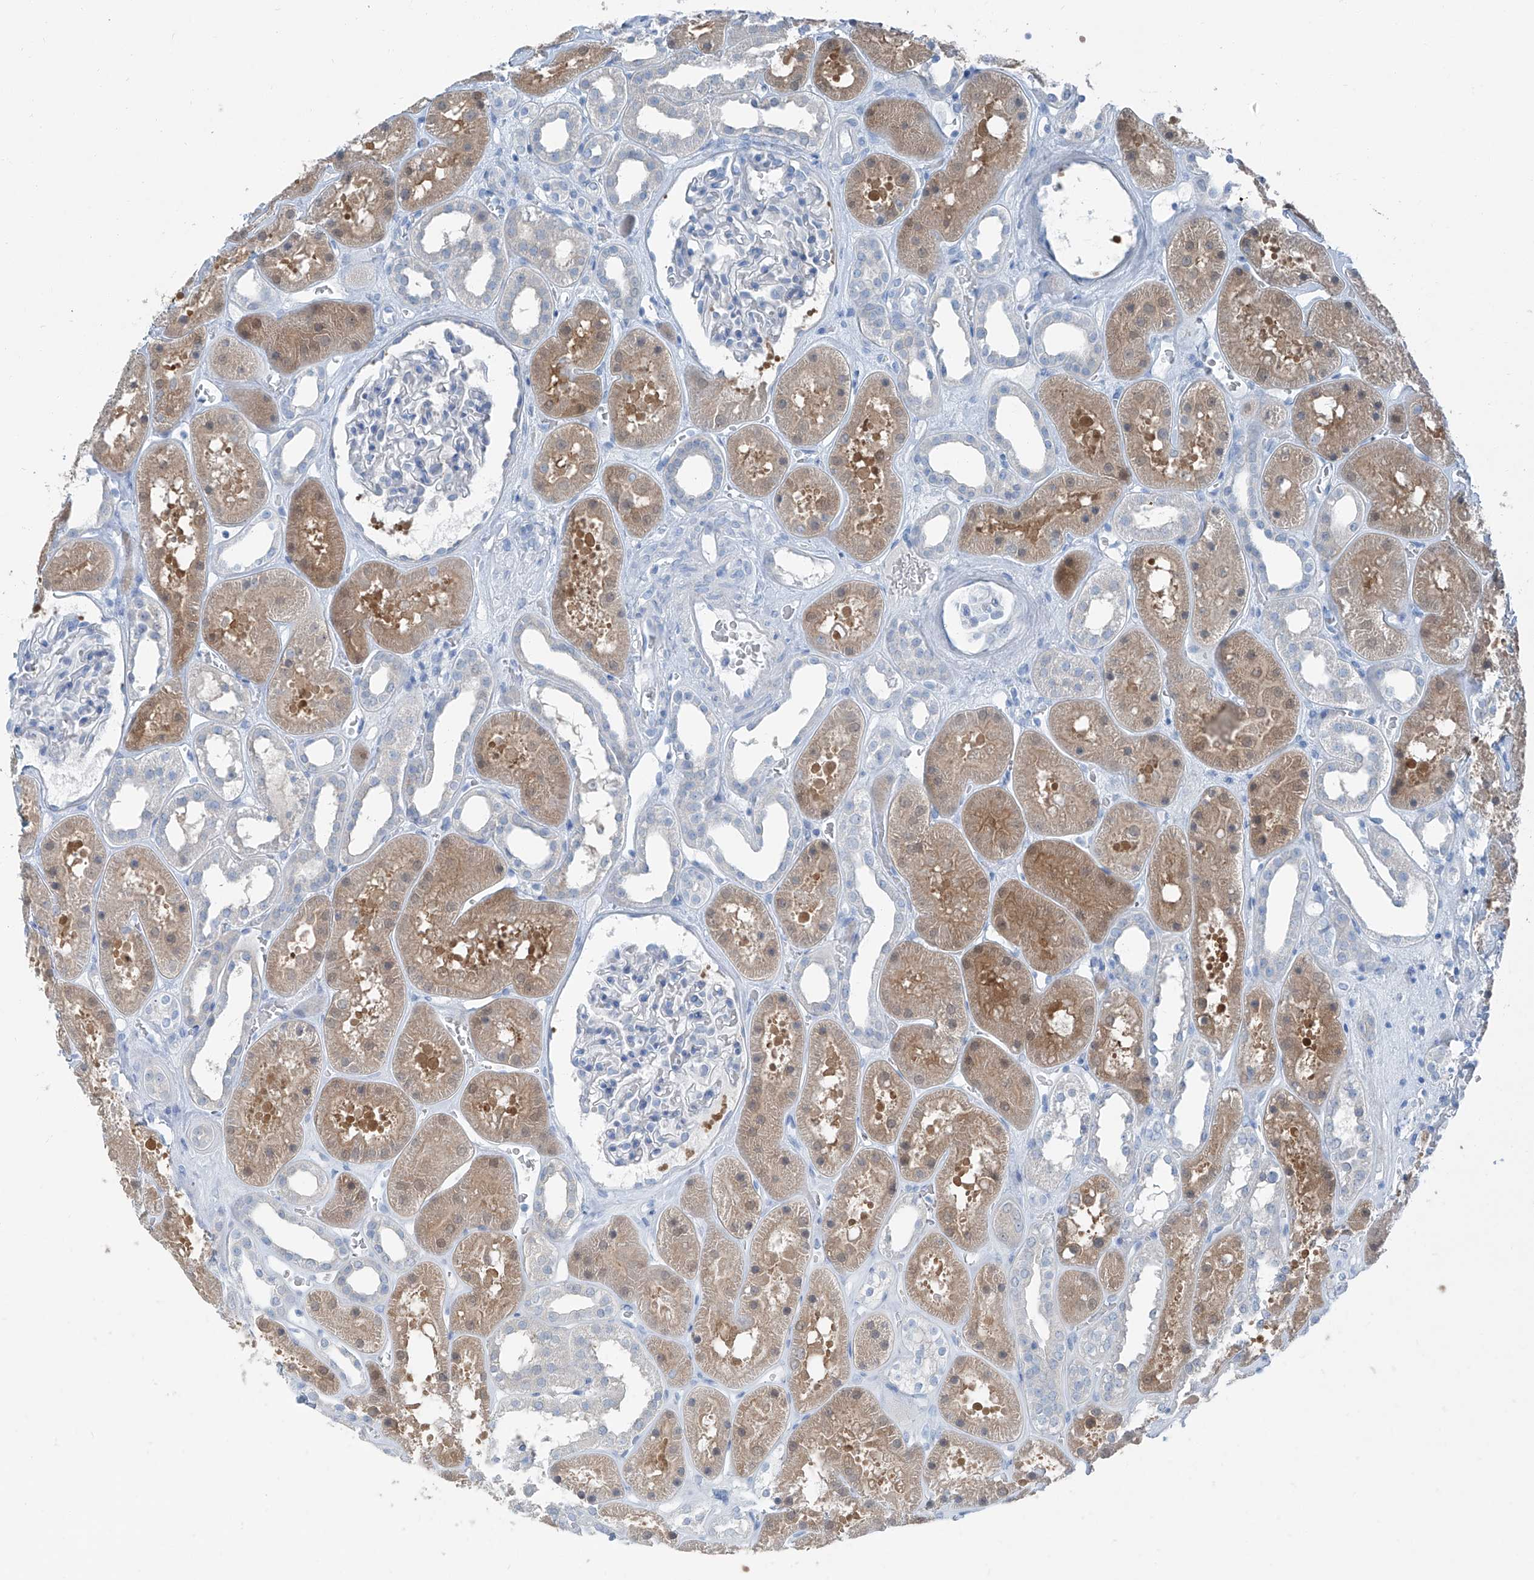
{"staining": {"intensity": "negative", "quantity": "none", "location": "none"}, "tissue": "kidney", "cell_type": "Cells in glomeruli", "image_type": "normal", "snomed": [{"axis": "morphology", "description": "Normal tissue, NOS"}, {"axis": "topography", "description": "Kidney"}], "caption": "This is an immunohistochemistry histopathology image of benign kidney. There is no expression in cells in glomeruli.", "gene": "RGN", "patient": {"sex": "female", "age": 41}}